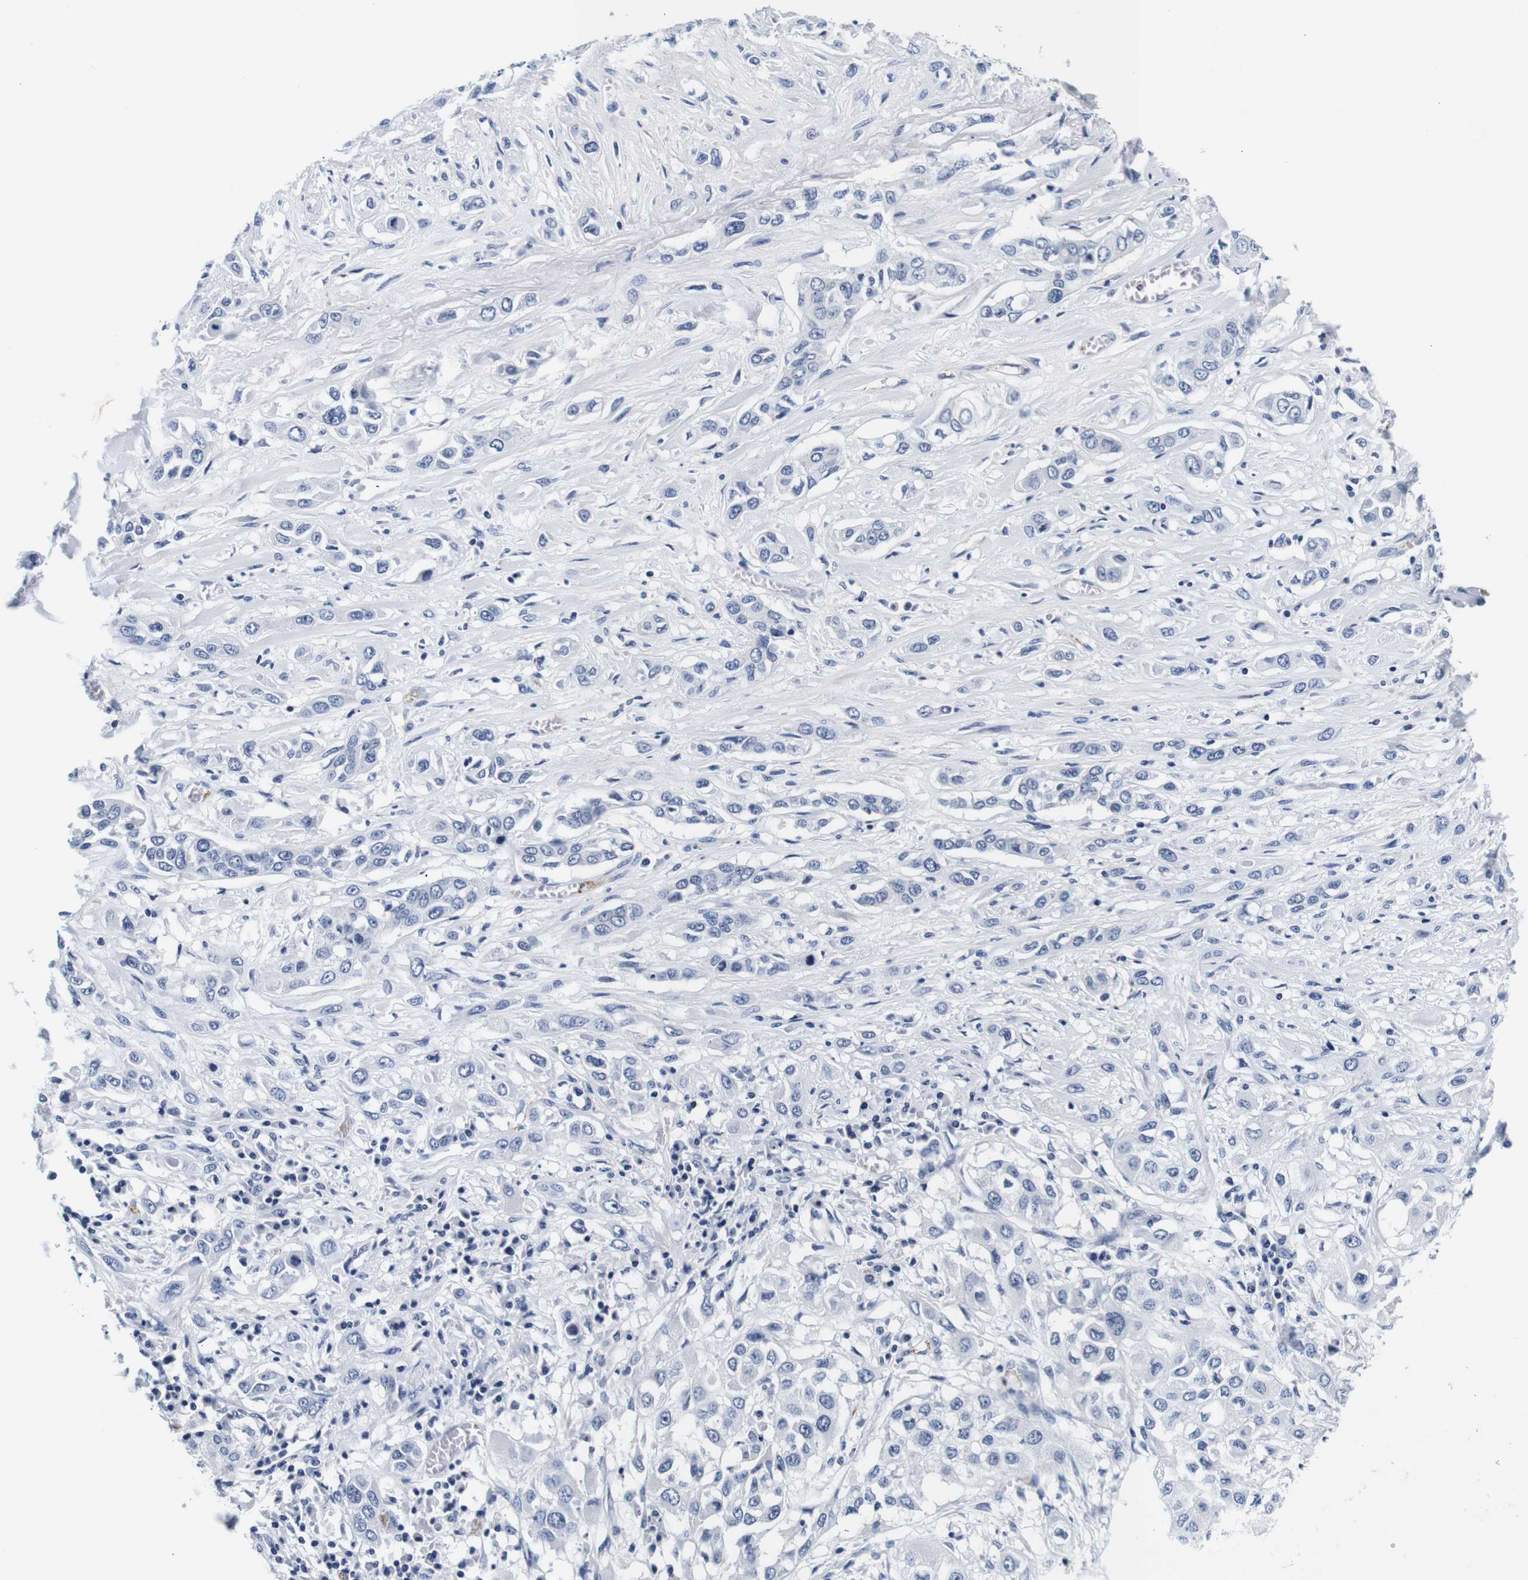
{"staining": {"intensity": "negative", "quantity": "none", "location": "none"}, "tissue": "lung cancer", "cell_type": "Tumor cells", "image_type": "cancer", "snomed": [{"axis": "morphology", "description": "Squamous cell carcinoma, NOS"}, {"axis": "topography", "description": "Lung"}], "caption": "Immunohistochemical staining of lung cancer shows no significant expression in tumor cells.", "gene": "GP1BA", "patient": {"sex": "male", "age": 71}}